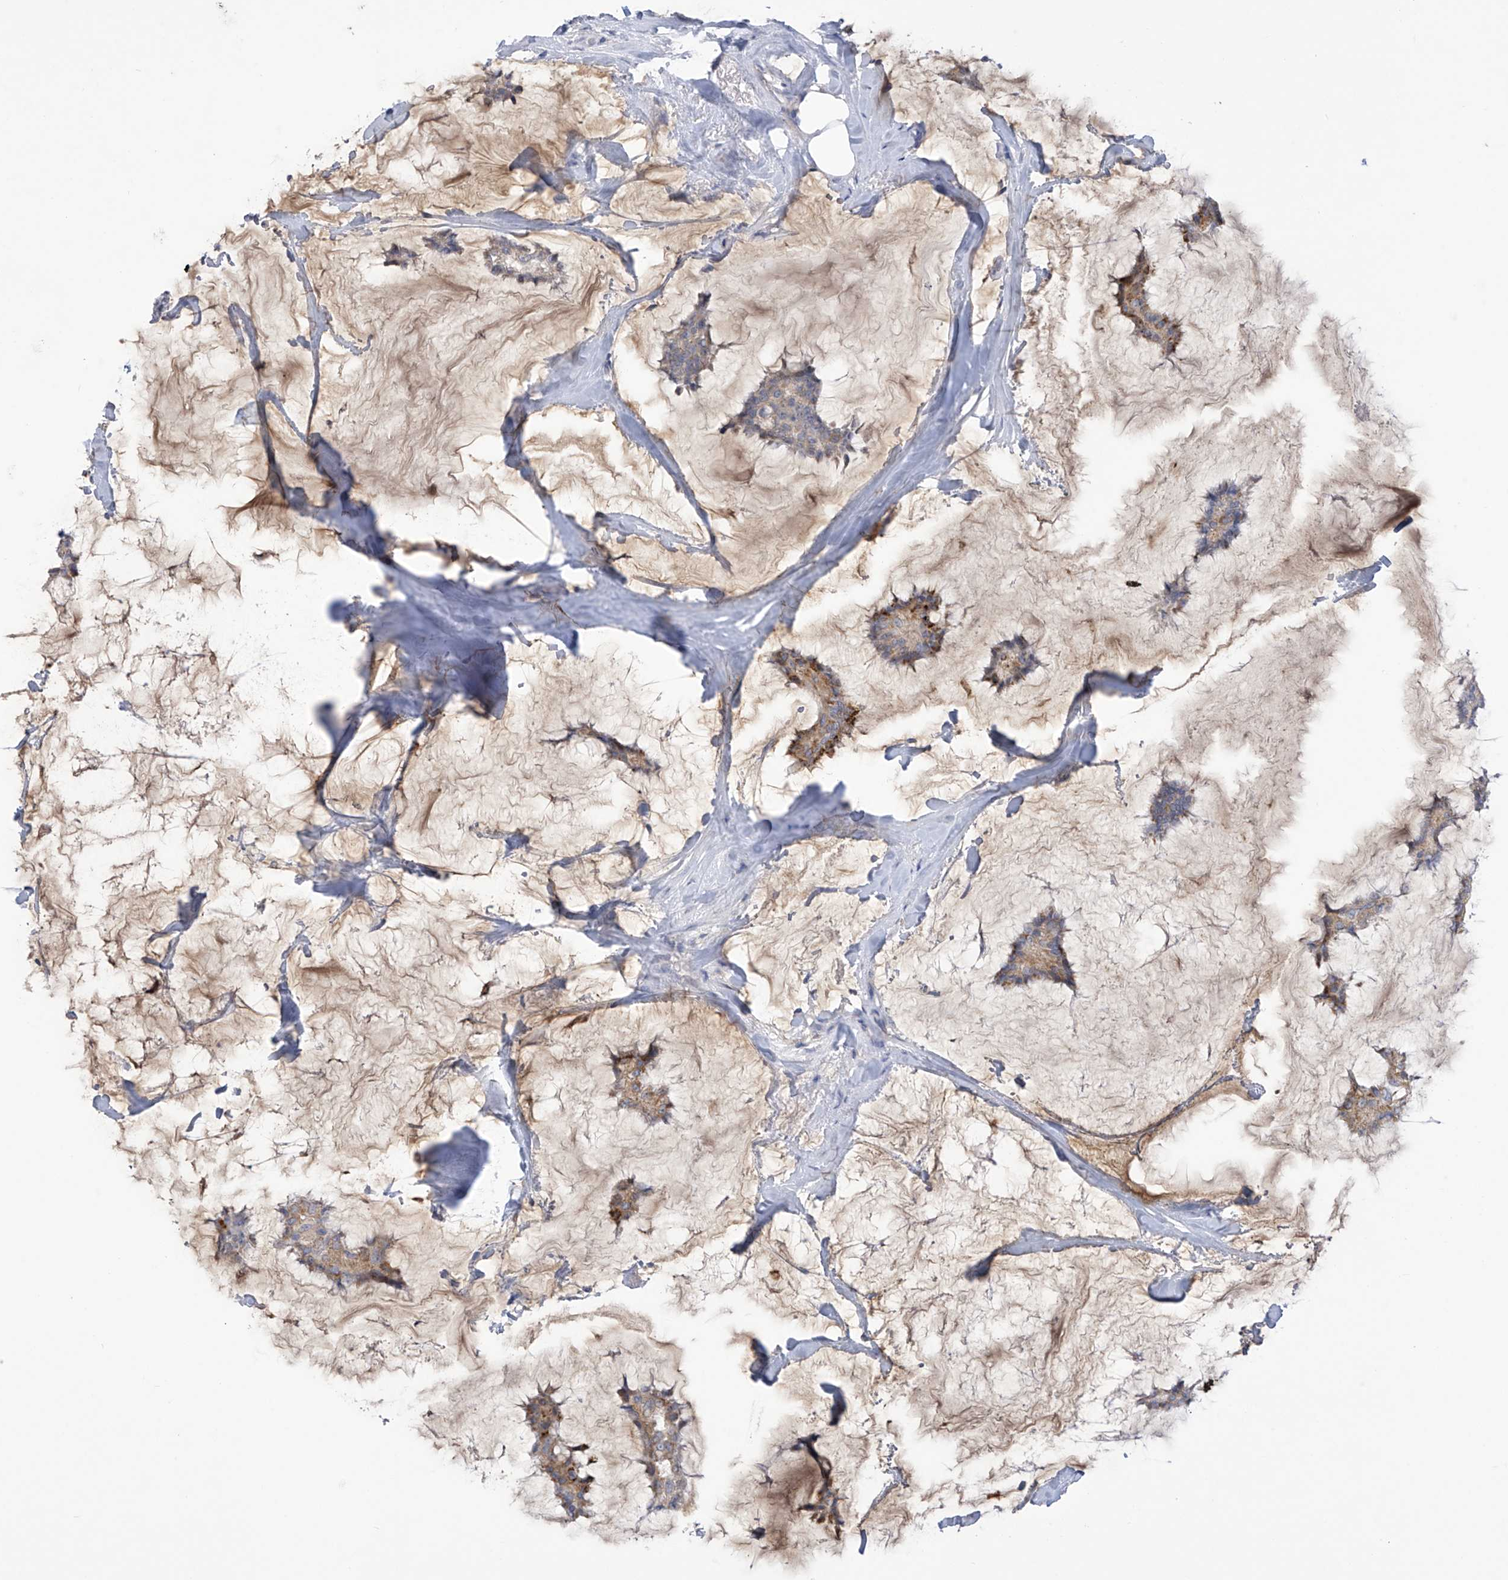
{"staining": {"intensity": "weak", "quantity": "25%-75%", "location": "cytoplasmic/membranous"}, "tissue": "breast cancer", "cell_type": "Tumor cells", "image_type": "cancer", "snomed": [{"axis": "morphology", "description": "Duct carcinoma"}, {"axis": "topography", "description": "Breast"}], "caption": "Immunohistochemistry of infiltrating ductal carcinoma (breast) reveals low levels of weak cytoplasmic/membranous expression in approximately 25%-75% of tumor cells.", "gene": "IBA57", "patient": {"sex": "female", "age": 93}}